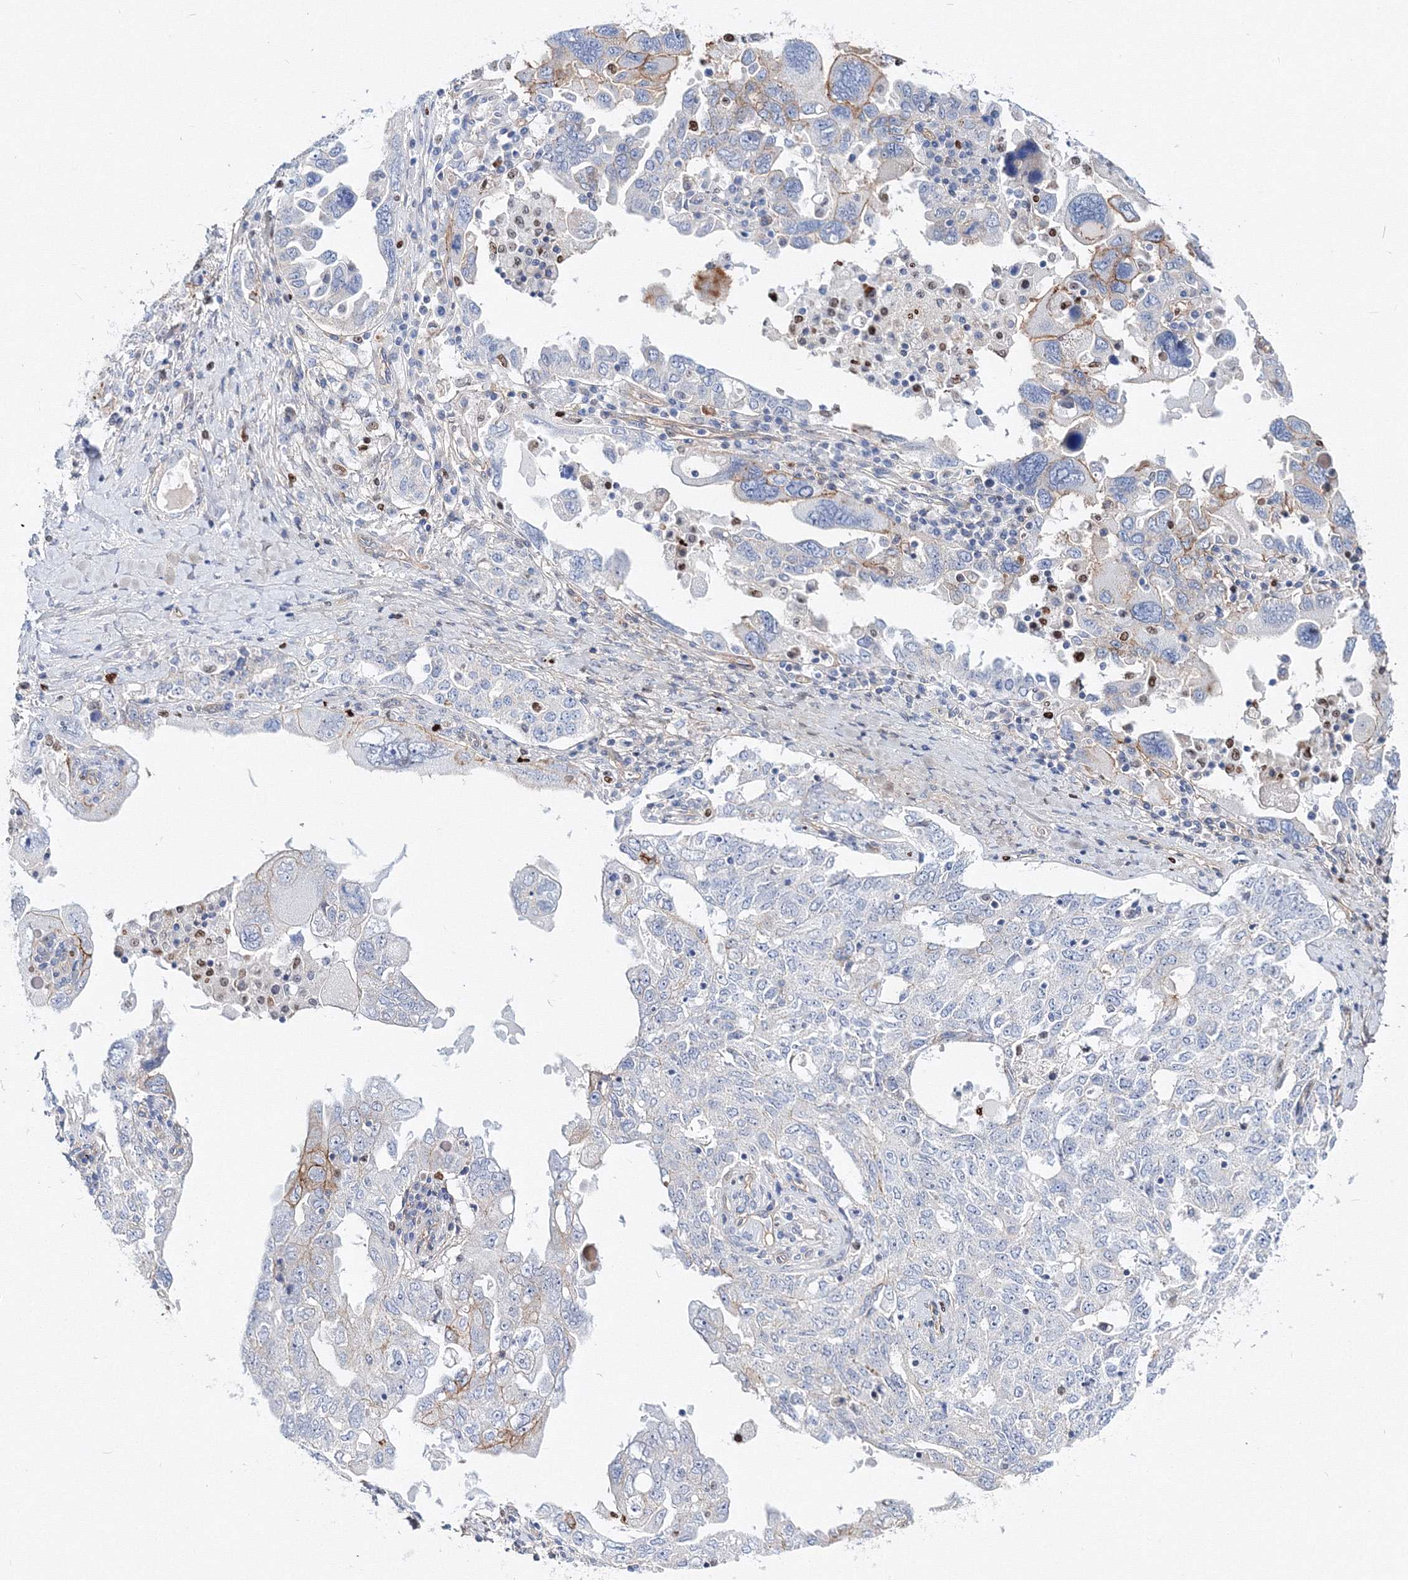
{"staining": {"intensity": "moderate", "quantity": "<25%", "location": "cytoplasmic/membranous"}, "tissue": "ovarian cancer", "cell_type": "Tumor cells", "image_type": "cancer", "snomed": [{"axis": "morphology", "description": "Carcinoma, endometroid"}, {"axis": "topography", "description": "Ovary"}], "caption": "DAB (3,3'-diaminobenzidine) immunohistochemical staining of ovarian cancer displays moderate cytoplasmic/membranous protein expression in approximately <25% of tumor cells. The protein of interest is stained brown, and the nuclei are stained in blue (DAB IHC with brightfield microscopy, high magnification).", "gene": "C11orf52", "patient": {"sex": "female", "age": 62}}